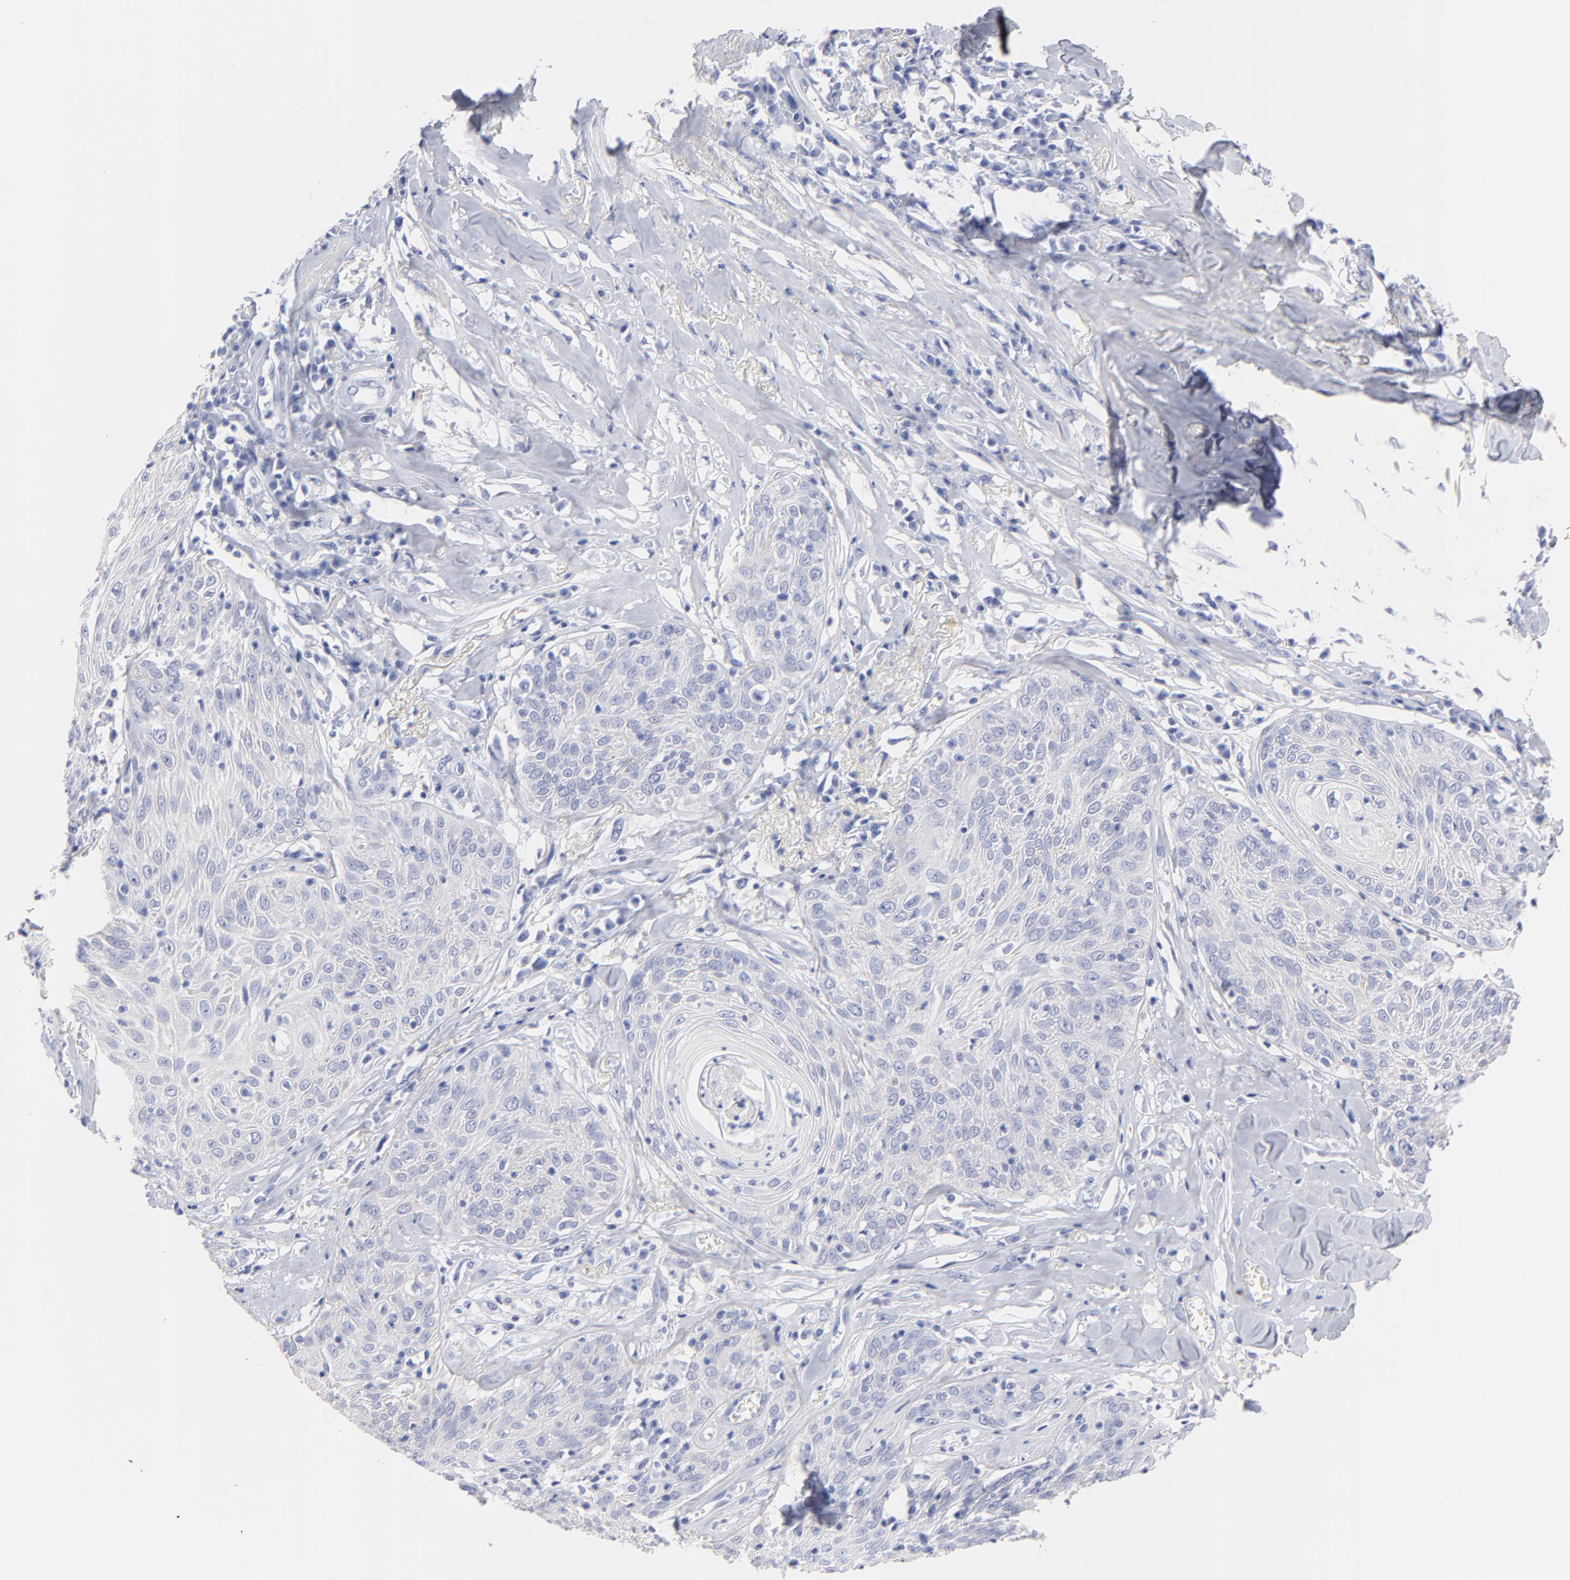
{"staining": {"intensity": "negative", "quantity": "none", "location": "none"}, "tissue": "skin cancer", "cell_type": "Tumor cells", "image_type": "cancer", "snomed": [{"axis": "morphology", "description": "Squamous cell carcinoma, NOS"}, {"axis": "topography", "description": "Skin"}], "caption": "Skin cancer was stained to show a protein in brown. There is no significant staining in tumor cells.", "gene": "ACY1", "patient": {"sex": "male", "age": 65}}